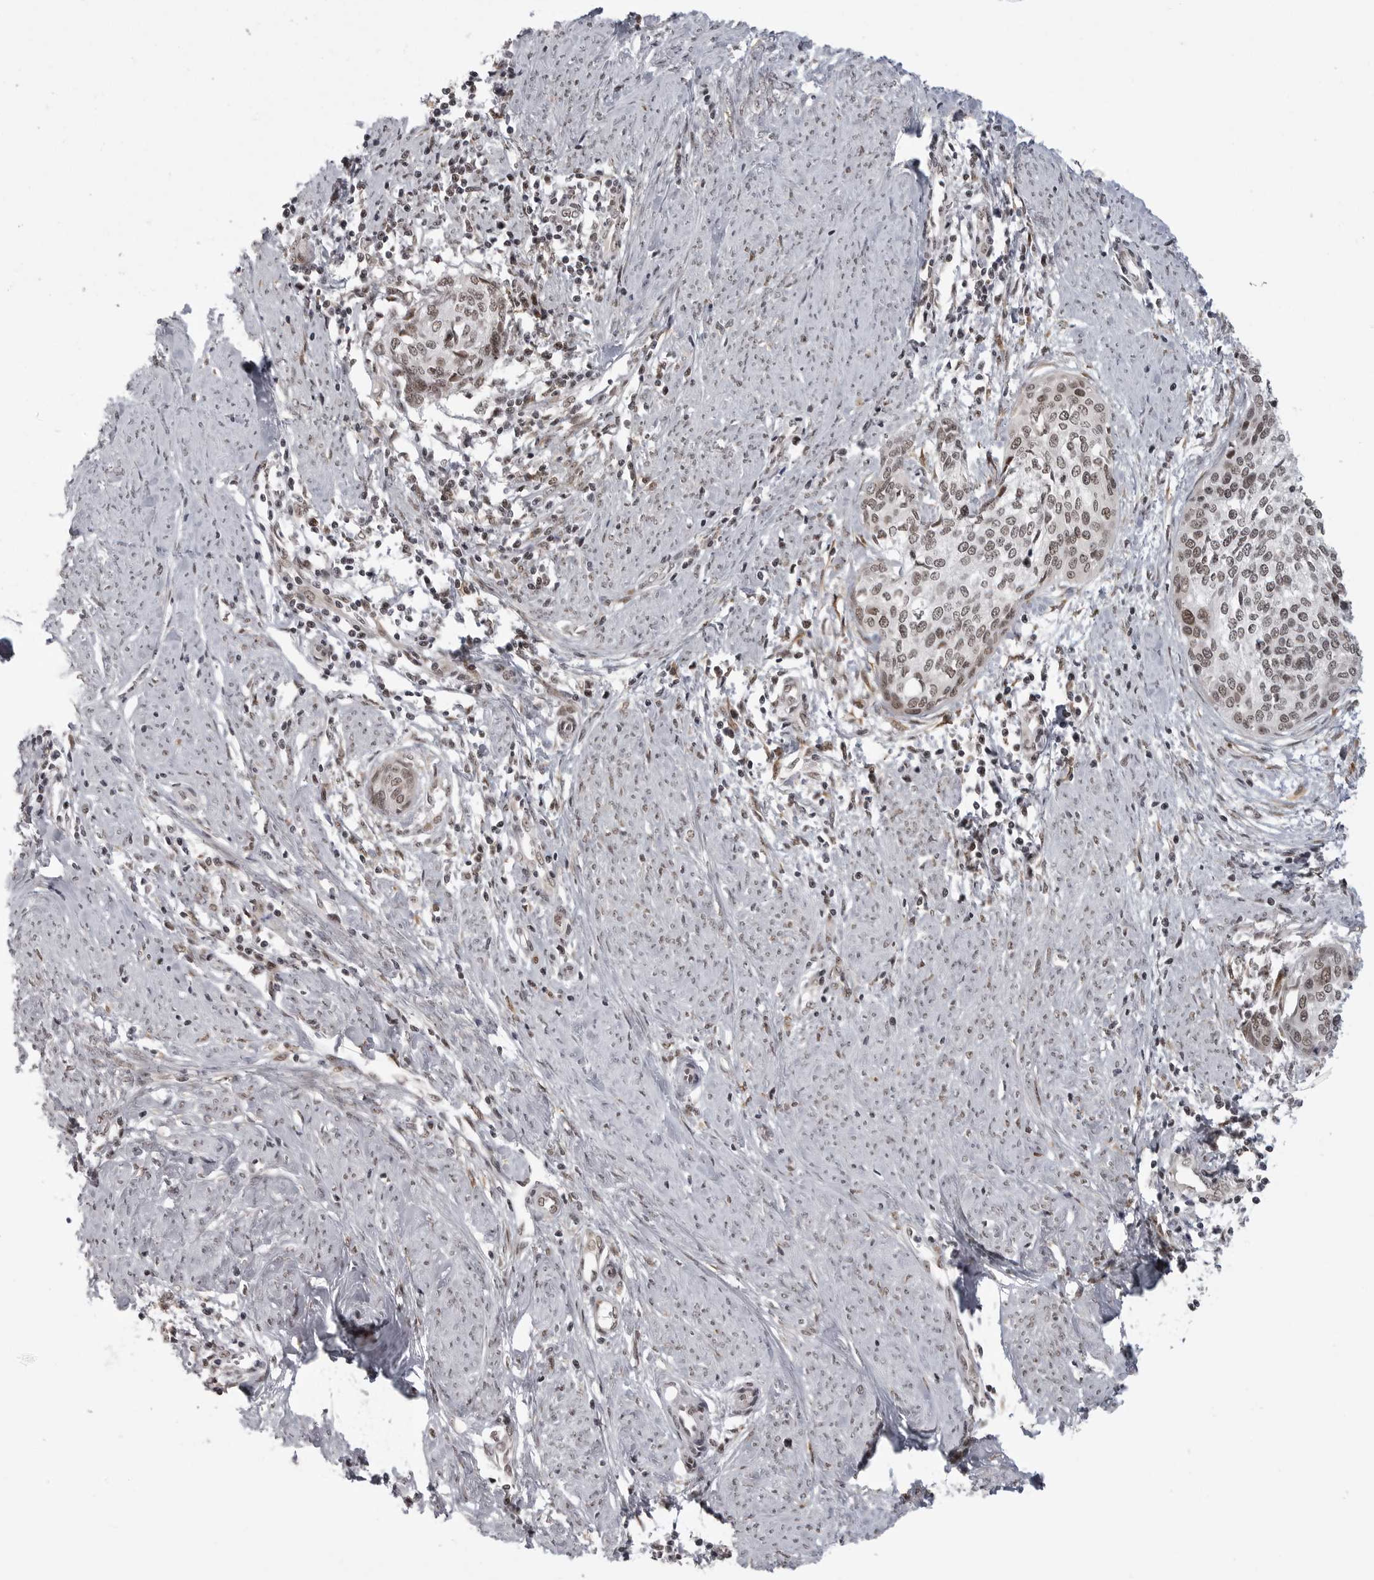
{"staining": {"intensity": "weak", "quantity": "25%-75%", "location": "nuclear"}, "tissue": "cervical cancer", "cell_type": "Tumor cells", "image_type": "cancer", "snomed": [{"axis": "morphology", "description": "Squamous cell carcinoma, NOS"}, {"axis": "topography", "description": "Cervix"}], "caption": "Human cervical squamous cell carcinoma stained with a brown dye reveals weak nuclear positive positivity in about 25%-75% of tumor cells.", "gene": "PRDM10", "patient": {"sex": "female", "age": 37}}